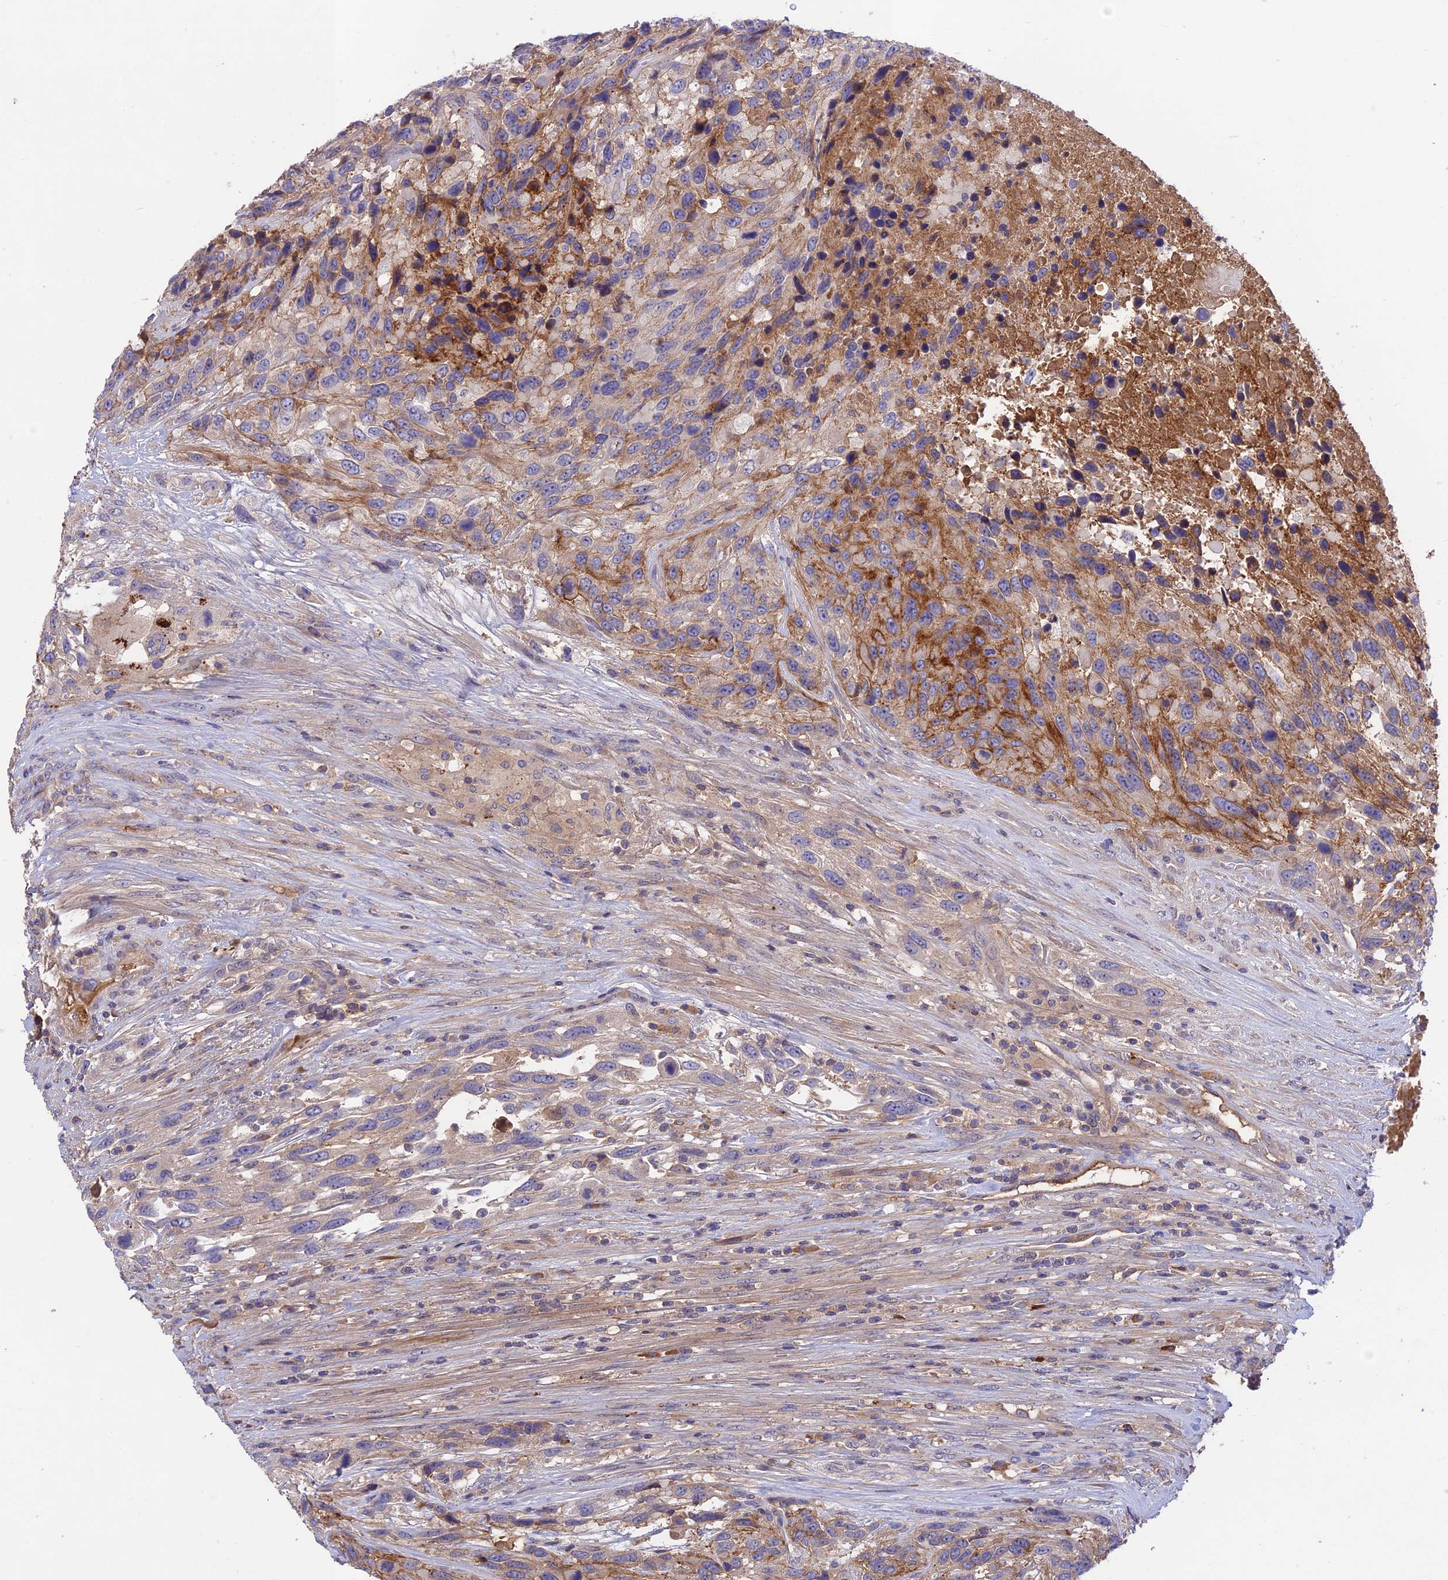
{"staining": {"intensity": "moderate", "quantity": "25%-75%", "location": "cytoplasmic/membranous"}, "tissue": "urothelial cancer", "cell_type": "Tumor cells", "image_type": "cancer", "snomed": [{"axis": "morphology", "description": "Urothelial carcinoma, High grade"}, {"axis": "topography", "description": "Urinary bladder"}], "caption": "Protein staining demonstrates moderate cytoplasmic/membranous positivity in about 25%-75% of tumor cells in urothelial carcinoma (high-grade).", "gene": "ADO", "patient": {"sex": "female", "age": 70}}